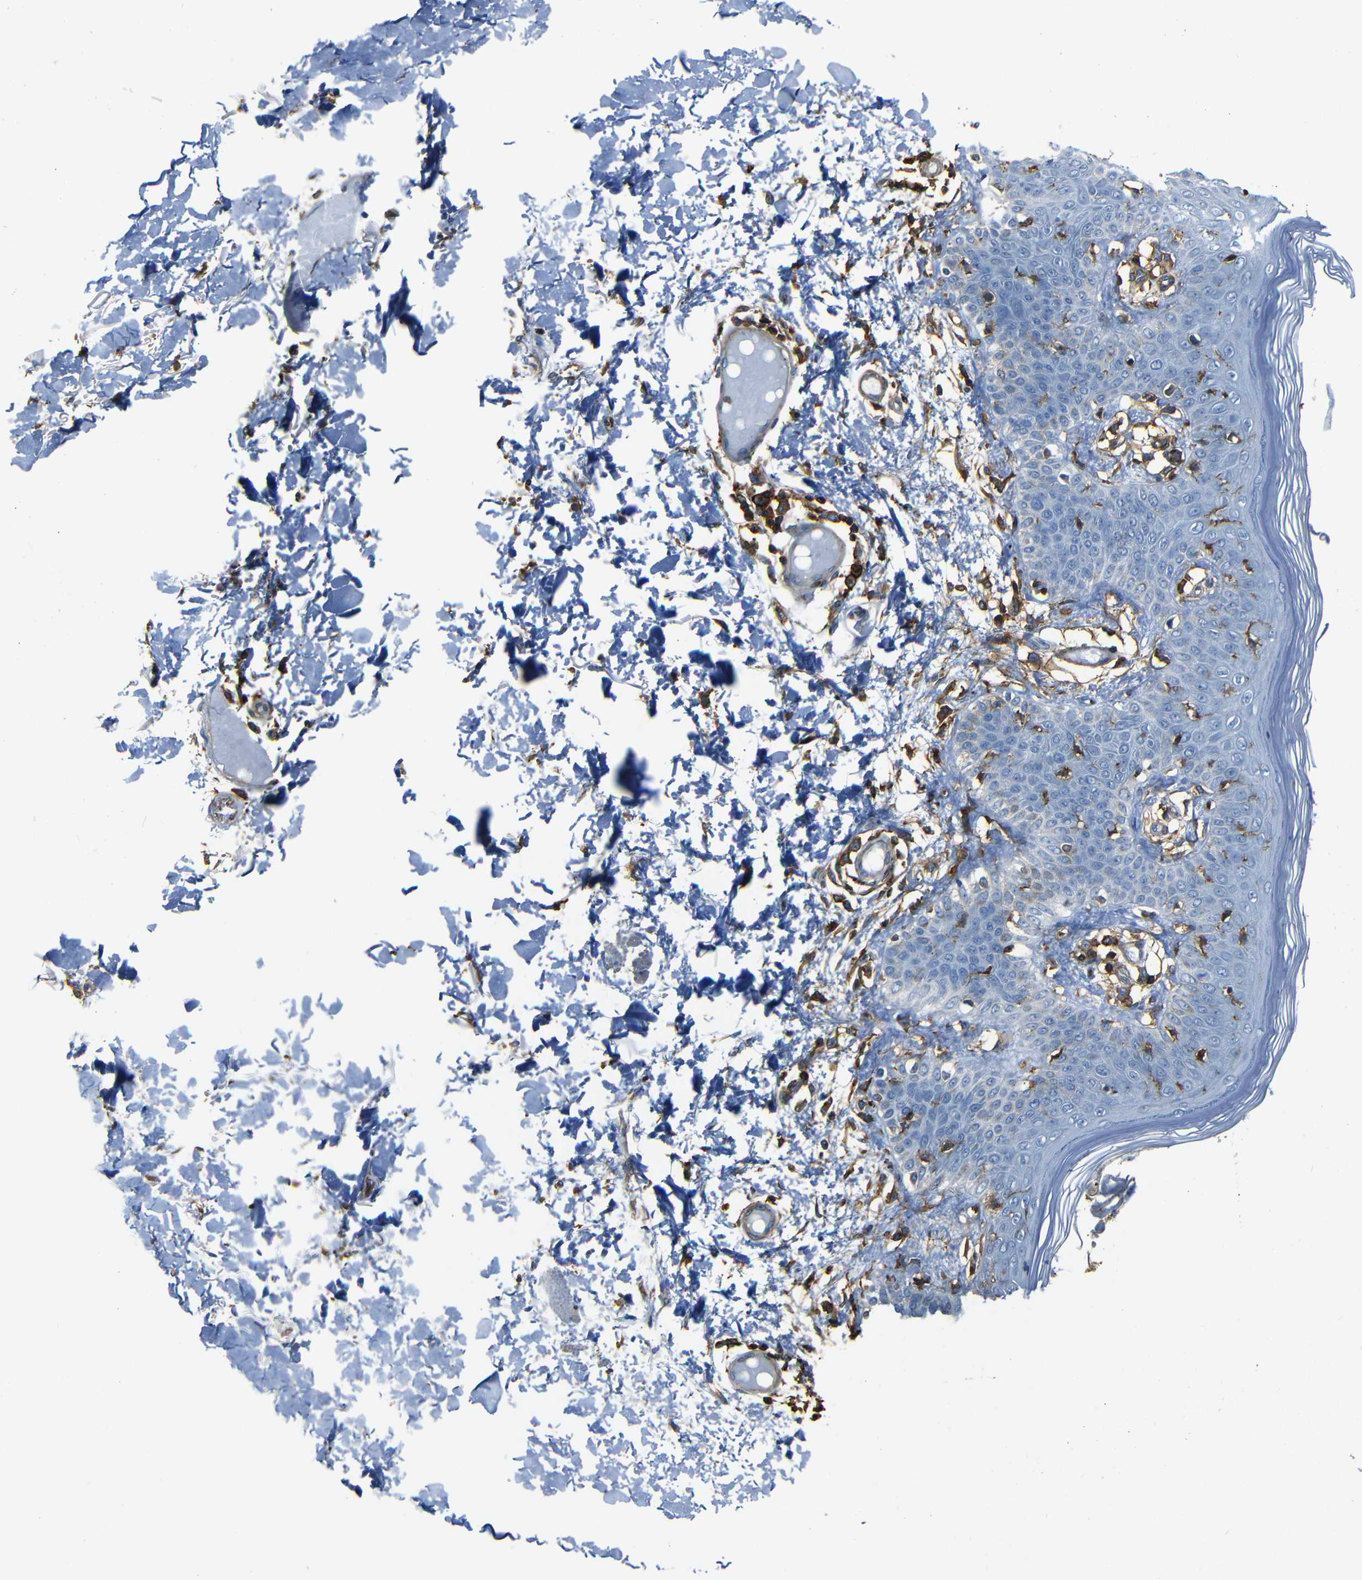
{"staining": {"intensity": "moderate", "quantity": ">75%", "location": "cytoplasmic/membranous"}, "tissue": "skin", "cell_type": "Fibroblasts", "image_type": "normal", "snomed": [{"axis": "morphology", "description": "Normal tissue, NOS"}, {"axis": "topography", "description": "Skin"}], "caption": "Brown immunohistochemical staining in benign human skin exhibits moderate cytoplasmic/membranous positivity in about >75% of fibroblasts.", "gene": "ADGRE5", "patient": {"sex": "male", "age": 53}}